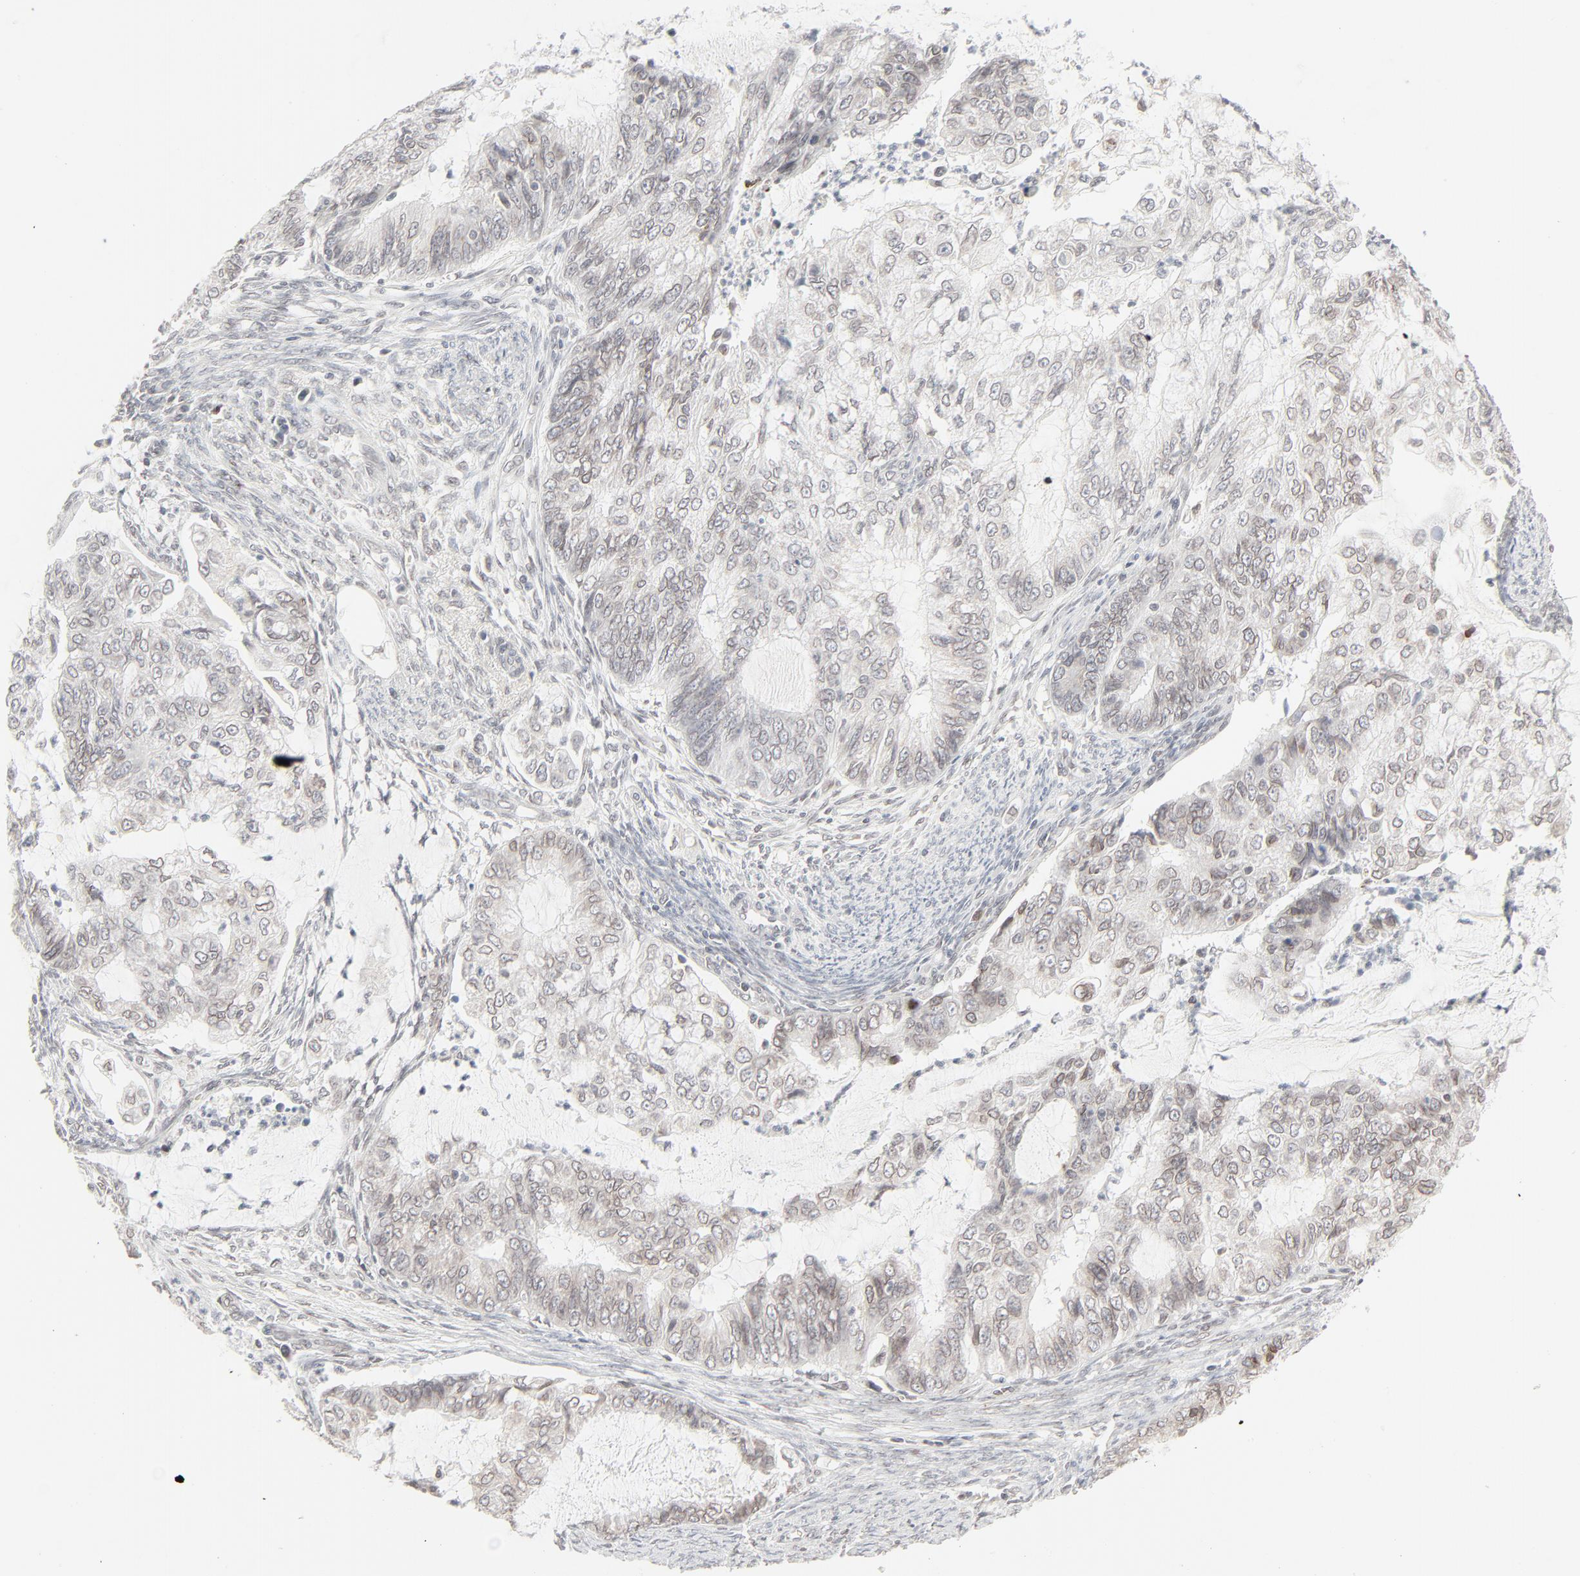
{"staining": {"intensity": "weak", "quantity": "25%-75%", "location": "cytoplasmic/membranous,nuclear"}, "tissue": "endometrial cancer", "cell_type": "Tumor cells", "image_type": "cancer", "snomed": [{"axis": "morphology", "description": "Adenocarcinoma, NOS"}, {"axis": "topography", "description": "Endometrium"}], "caption": "Protein positivity by immunohistochemistry demonstrates weak cytoplasmic/membranous and nuclear staining in approximately 25%-75% of tumor cells in endometrial adenocarcinoma. Immunohistochemistry stains the protein in brown and the nuclei are stained blue.", "gene": "MAD1L1", "patient": {"sex": "female", "age": 75}}